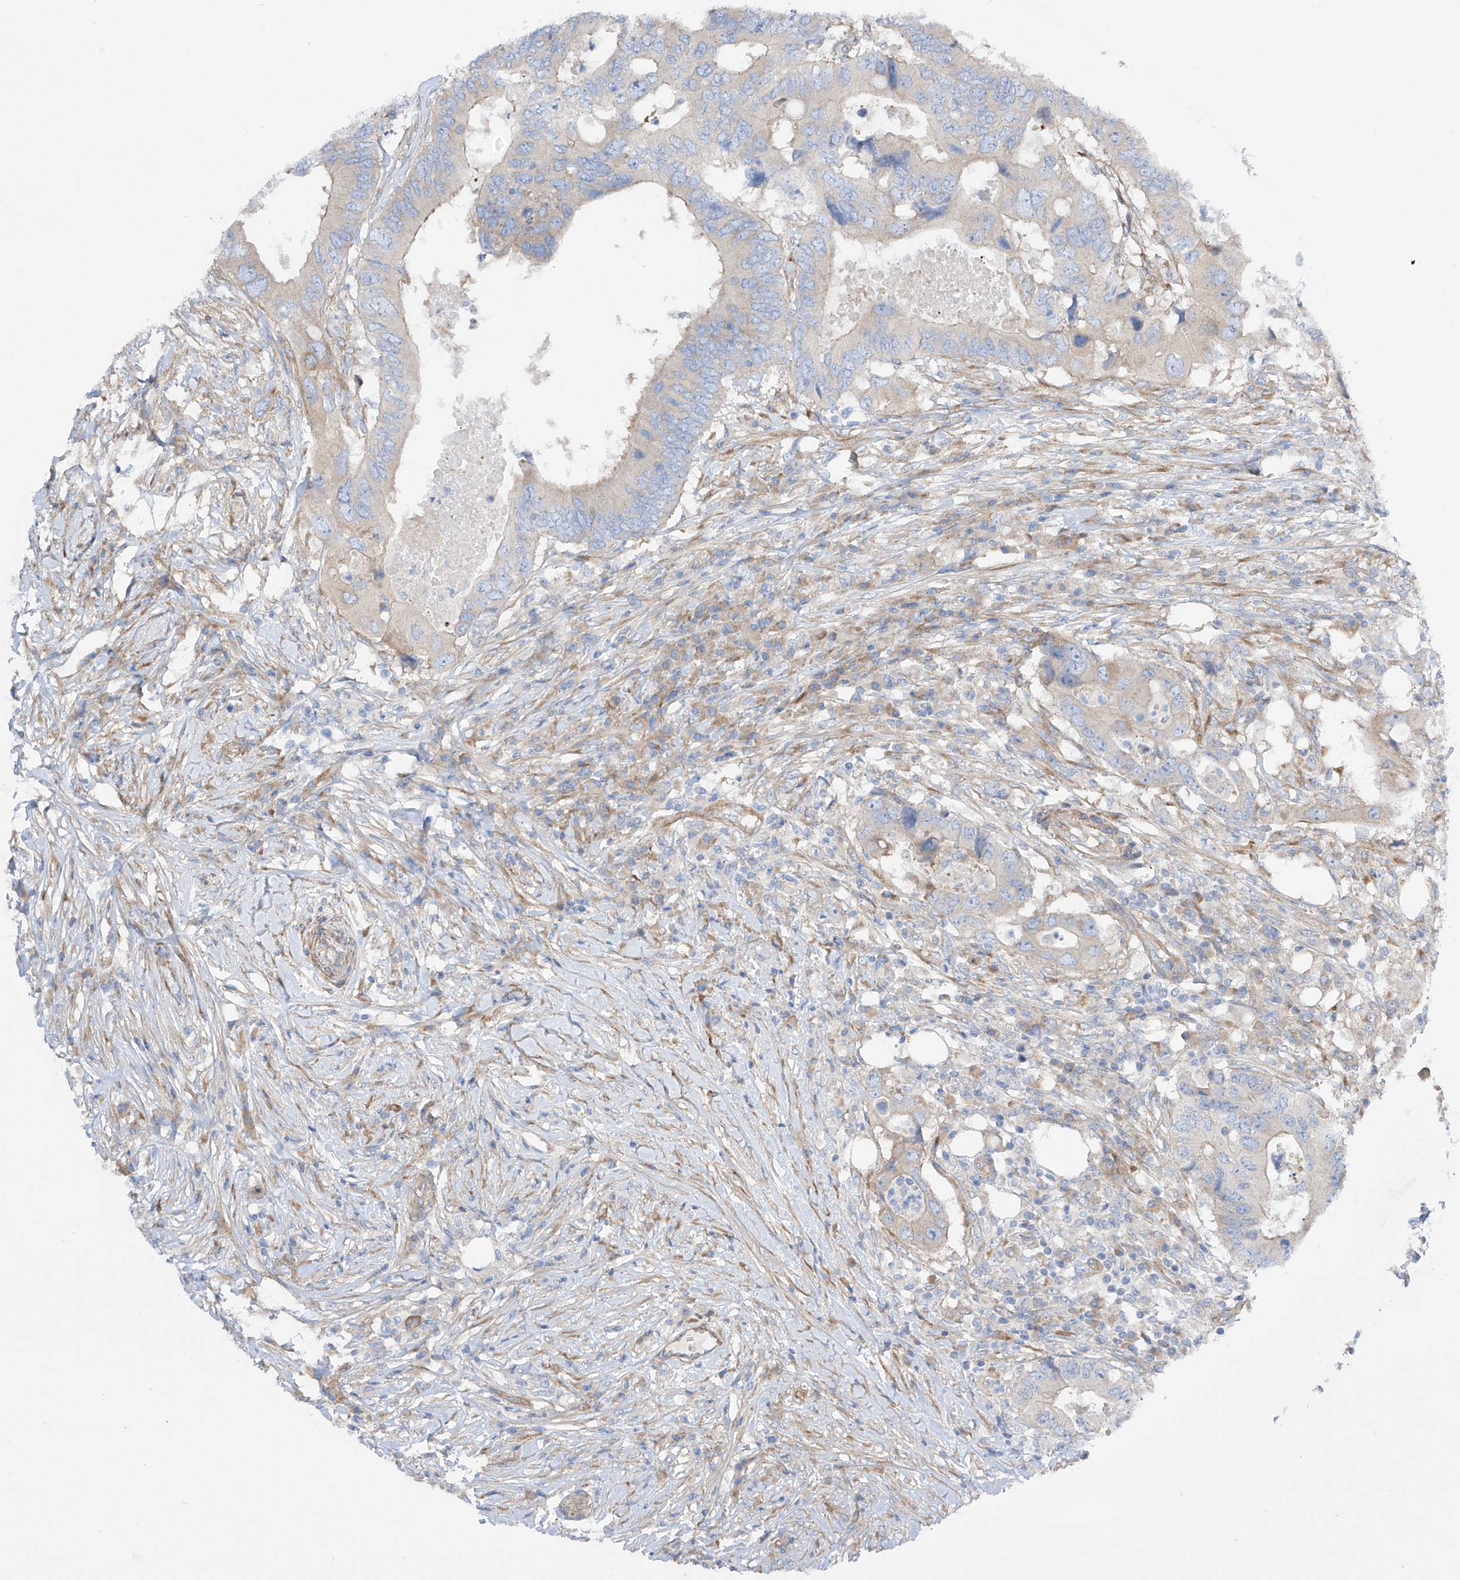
{"staining": {"intensity": "negative", "quantity": "none", "location": "none"}, "tissue": "colorectal cancer", "cell_type": "Tumor cells", "image_type": "cancer", "snomed": [{"axis": "morphology", "description": "Adenocarcinoma, NOS"}, {"axis": "topography", "description": "Colon"}], "caption": "Tumor cells show no significant staining in colorectal cancer (adenocarcinoma). (Immunohistochemistry, brightfield microscopy, high magnification).", "gene": "LCA5", "patient": {"sex": "male", "age": 71}}